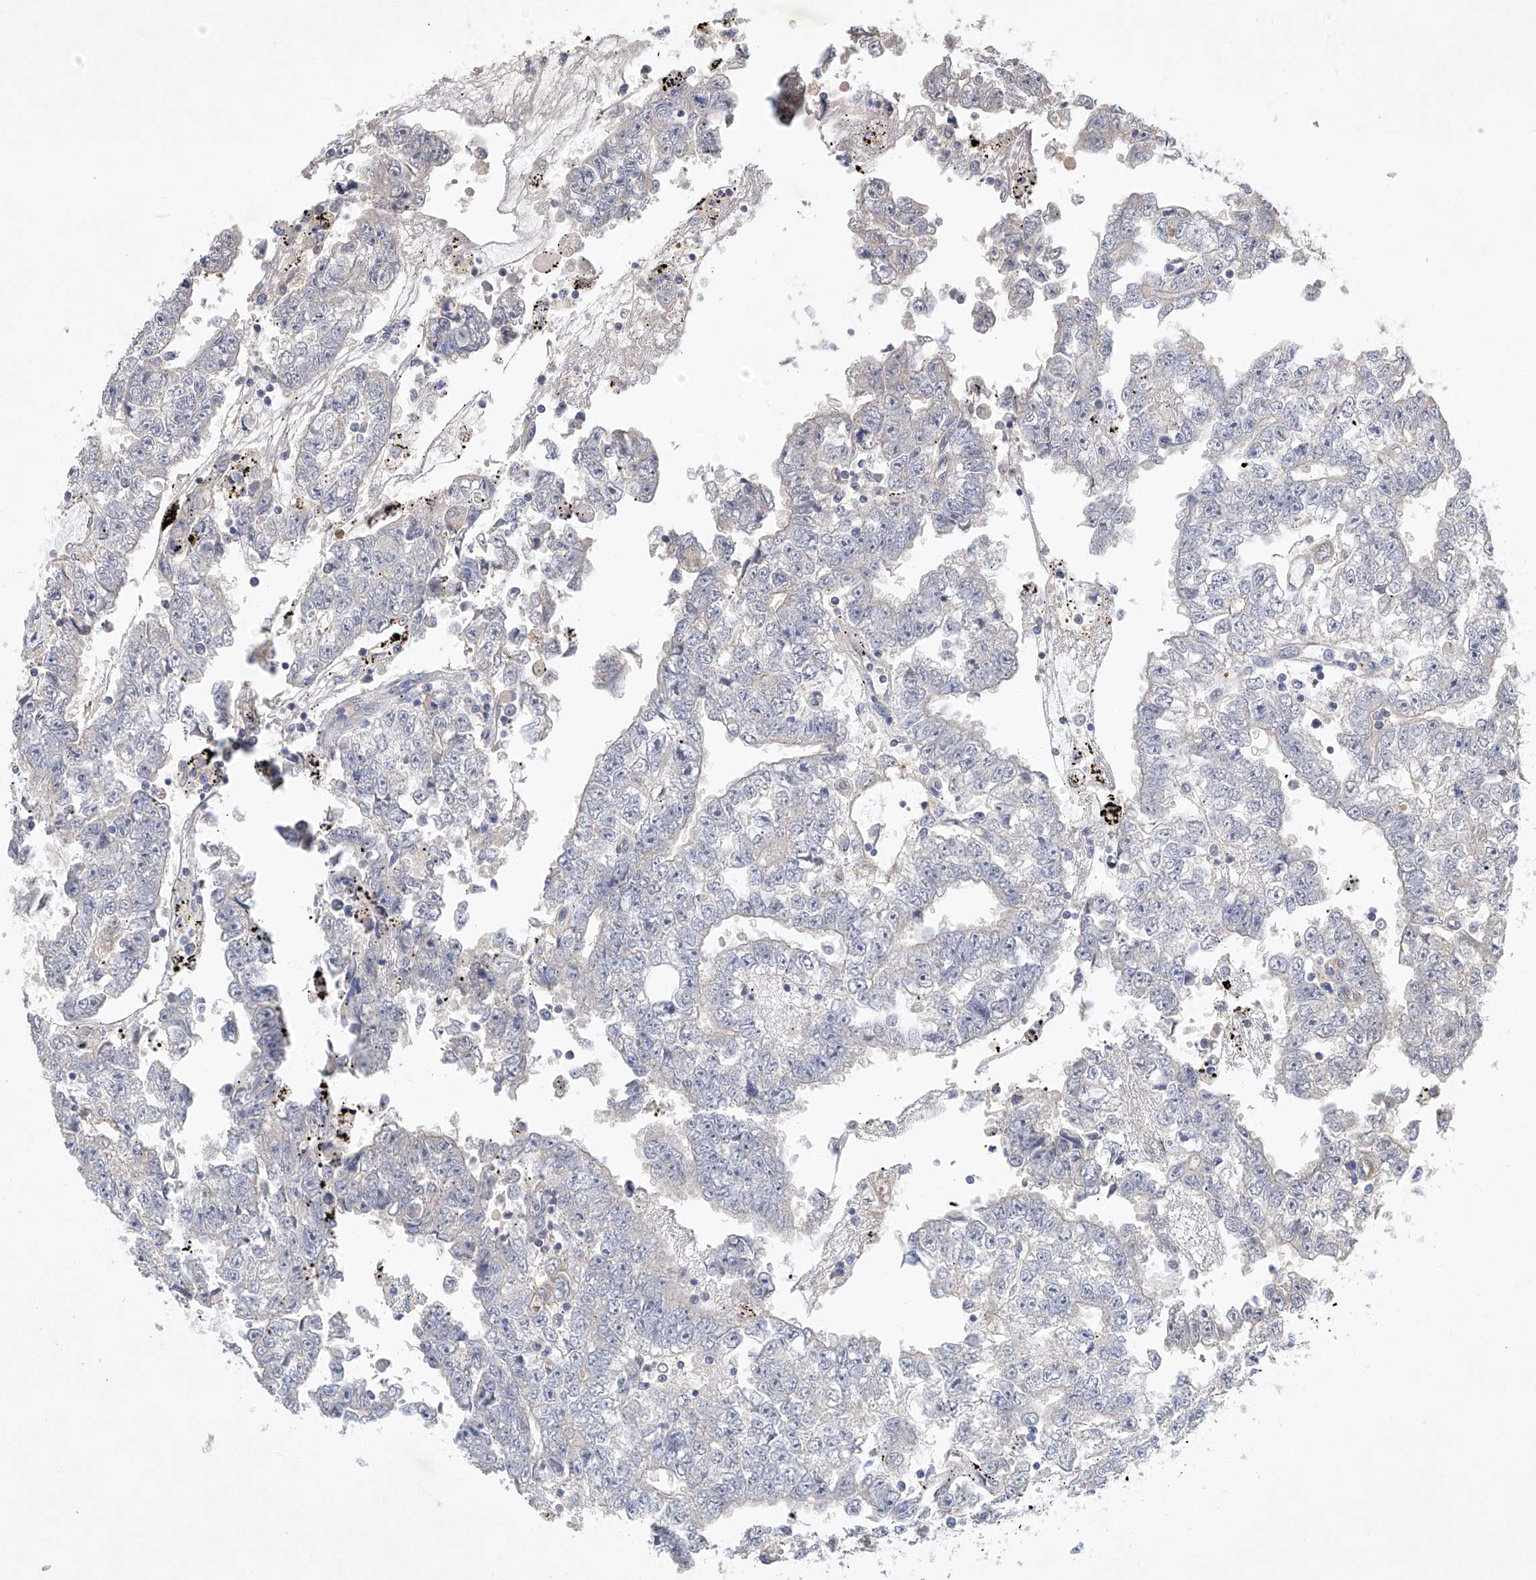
{"staining": {"intensity": "negative", "quantity": "none", "location": "none"}, "tissue": "testis cancer", "cell_type": "Tumor cells", "image_type": "cancer", "snomed": [{"axis": "morphology", "description": "Carcinoma, Embryonal, NOS"}, {"axis": "topography", "description": "Testis"}], "caption": "Immunohistochemistry histopathology image of testis cancer stained for a protein (brown), which displays no staining in tumor cells.", "gene": "CARMIL1", "patient": {"sex": "male", "age": 25}}